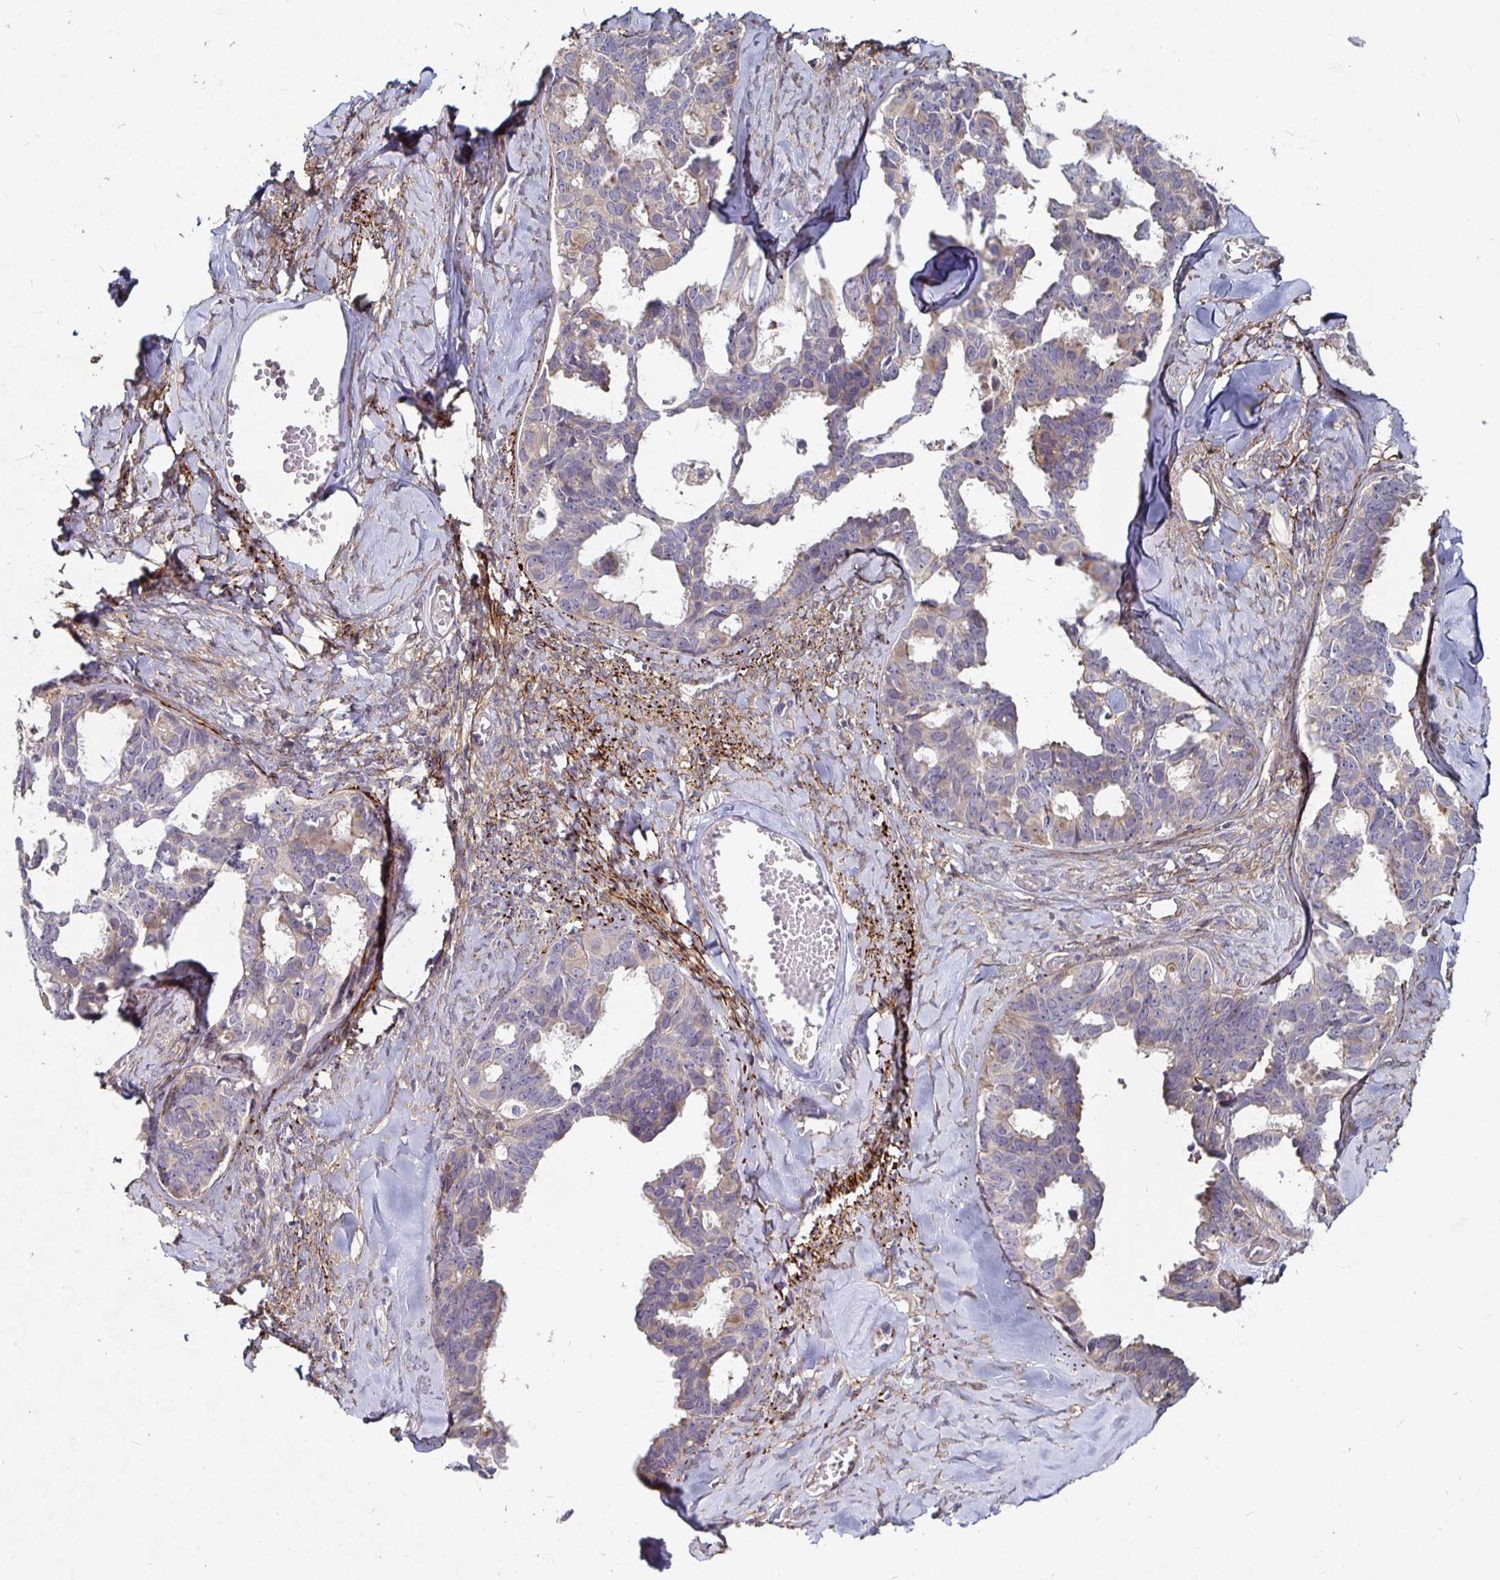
{"staining": {"intensity": "weak", "quantity": "<25%", "location": "cytoplasmic/membranous"}, "tissue": "ovarian cancer", "cell_type": "Tumor cells", "image_type": "cancer", "snomed": [{"axis": "morphology", "description": "Cystadenocarcinoma, serous, NOS"}, {"axis": "topography", "description": "Ovary"}], "caption": "Immunohistochemical staining of human serous cystadenocarcinoma (ovarian) reveals no significant expression in tumor cells.", "gene": "GJA4", "patient": {"sex": "female", "age": 69}}